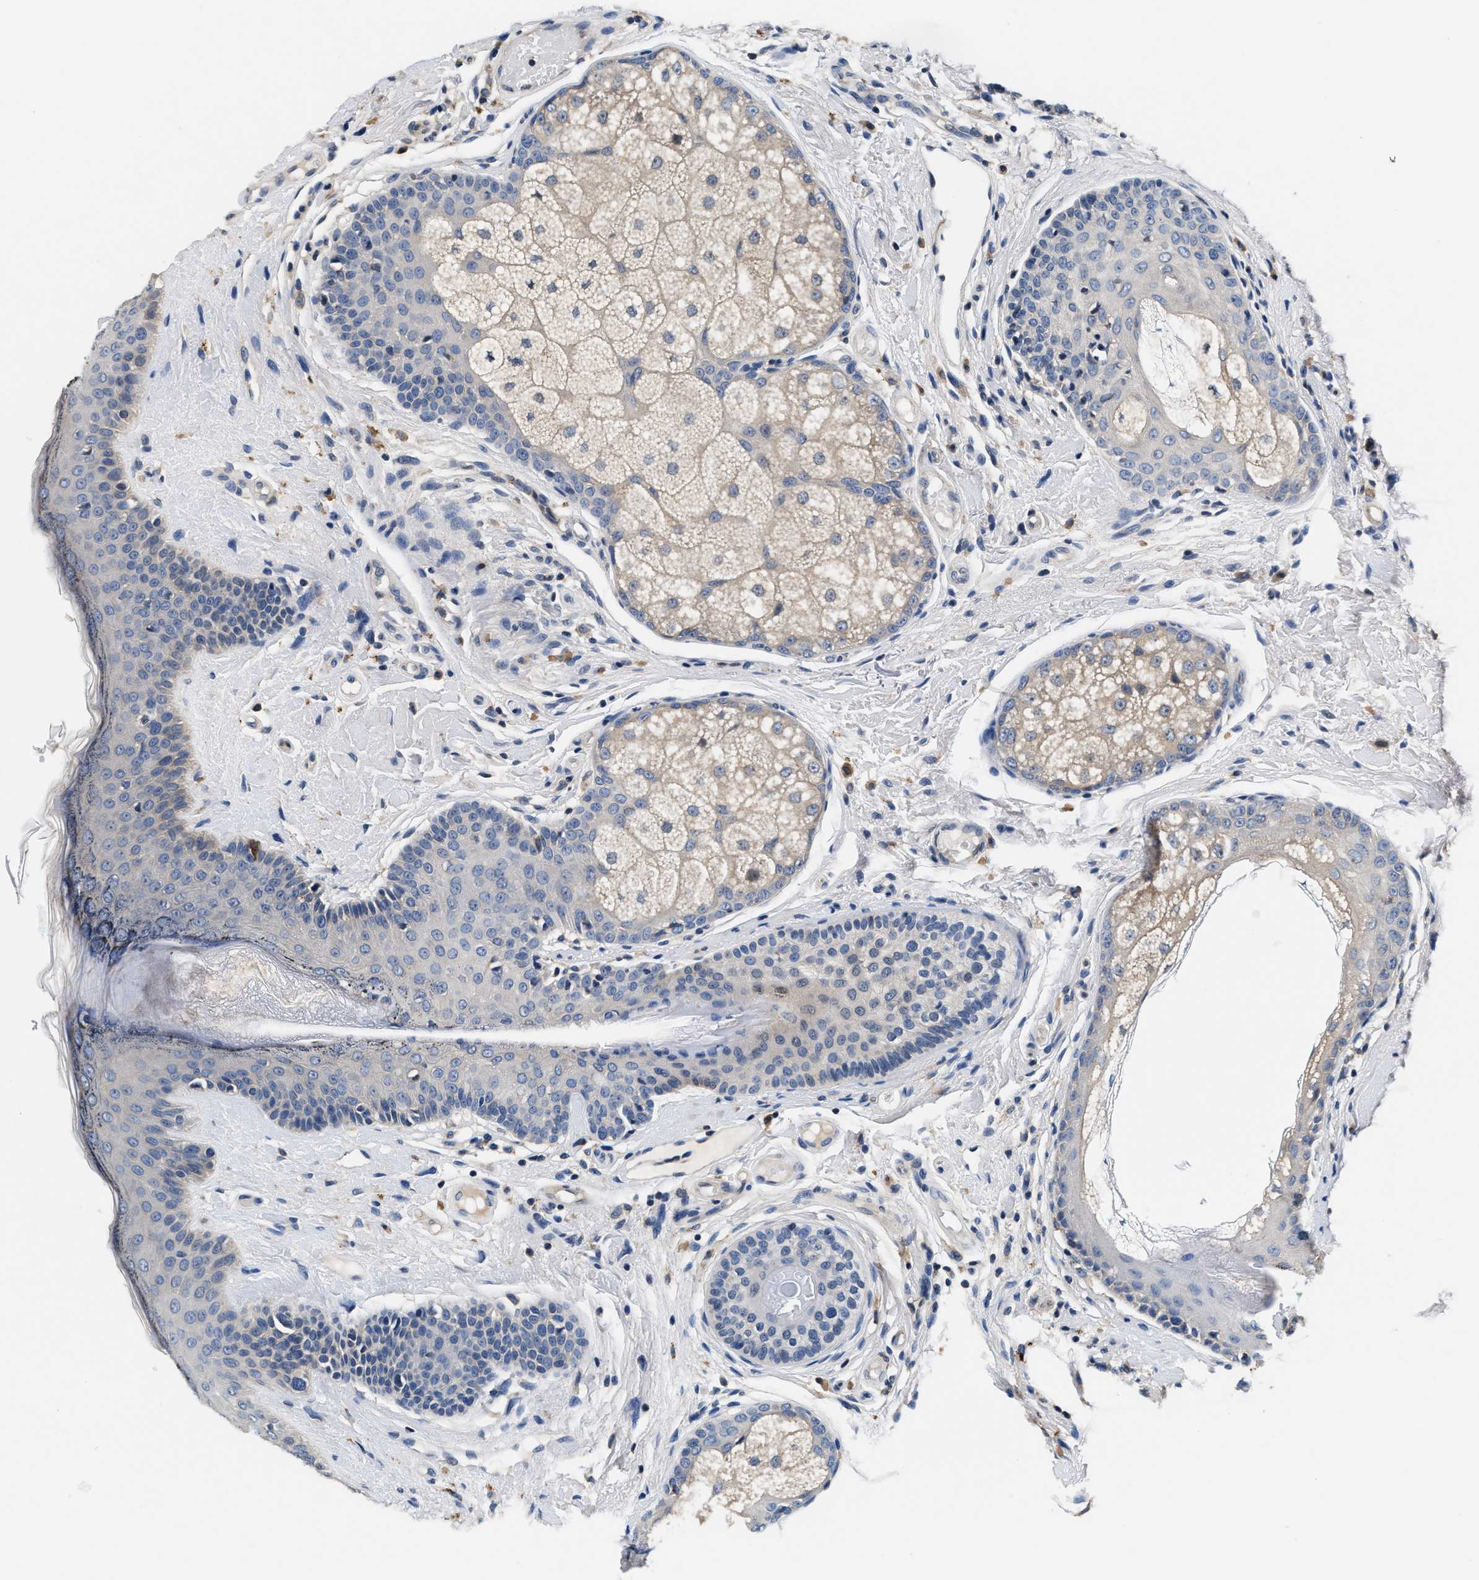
{"staining": {"intensity": "moderate", "quantity": "<25%", "location": "cytoplasmic/membranous"}, "tissue": "oral mucosa", "cell_type": "Squamous epithelial cells", "image_type": "normal", "snomed": [{"axis": "morphology", "description": "Normal tissue, NOS"}, {"axis": "topography", "description": "Skin"}, {"axis": "topography", "description": "Oral tissue"}], "caption": "High-power microscopy captured an IHC micrograph of normal oral mucosa, revealing moderate cytoplasmic/membranous positivity in about <25% of squamous epithelial cells. (DAB (3,3'-diaminobenzidine) IHC with brightfield microscopy, high magnification).", "gene": "ANKIB1", "patient": {"sex": "male", "age": 84}}